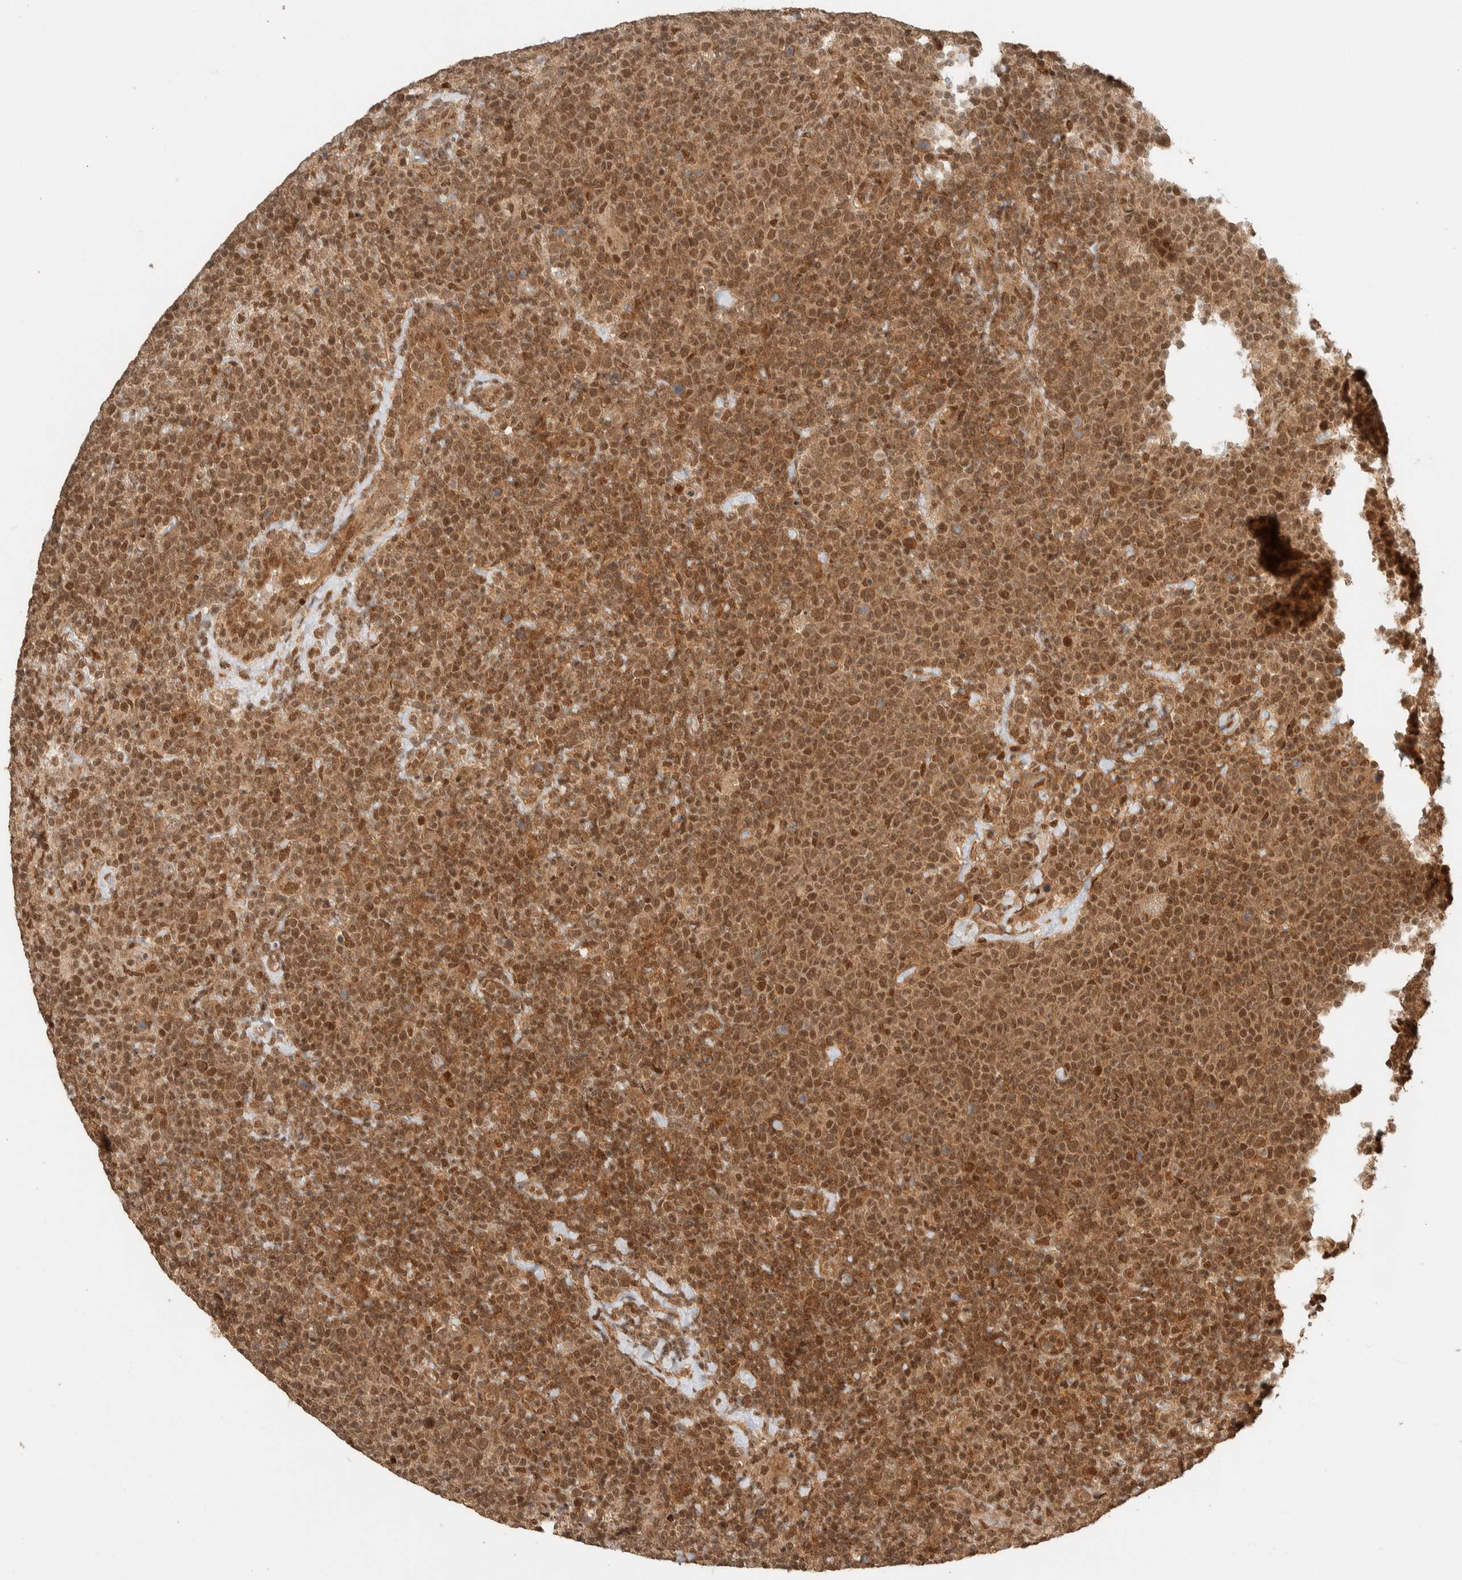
{"staining": {"intensity": "moderate", "quantity": ">75%", "location": "cytoplasmic/membranous,nuclear"}, "tissue": "lymphoma", "cell_type": "Tumor cells", "image_type": "cancer", "snomed": [{"axis": "morphology", "description": "Malignant lymphoma, non-Hodgkin's type, High grade"}, {"axis": "topography", "description": "Lymph node"}], "caption": "Protein analysis of lymphoma tissue demonstrates moderate cytoplasmic/membranous and nuclear positivity in about >75% of tumor cells.", "gene": "ZBTB2", "patient": {"sex": "male", "age": 61}}